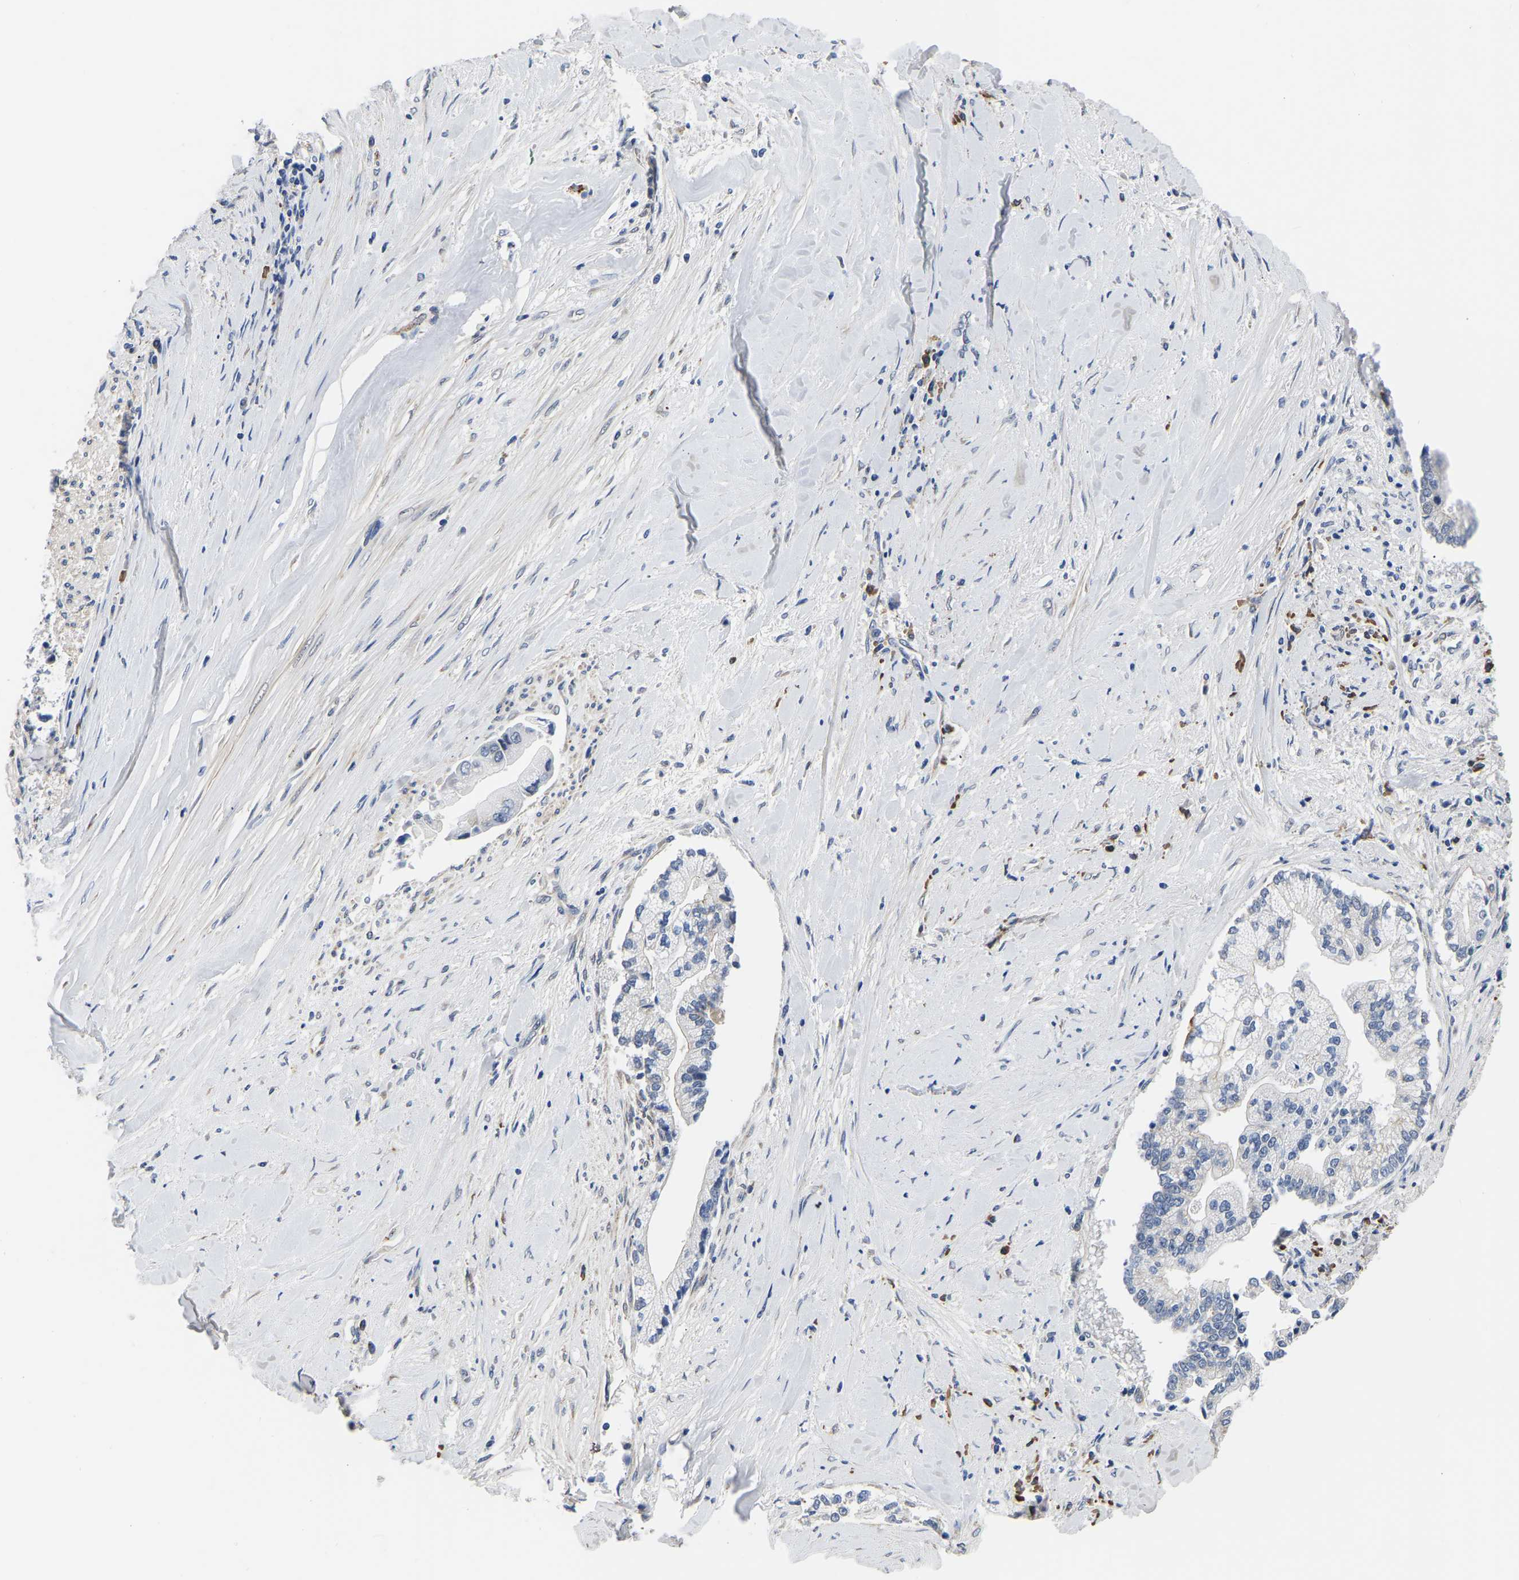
{"staining": {"intensity": "negative", "quantity": "none", "location": "none"}, "tissue": "liver cancer", "cell_type": "Tumor cells", "image_type": "cancer", "snomed": [{"axis": "morphology", "description": "Cholangiocarcinoma"}, {"axis": "topography", "description": "Liver"}], "caption": "Immunohistochemical staining of liver cholangiocarcinoma displays no significant positivity in tumor cells.", "gene": "PDLIM7", "patient": {"sex": "male", "age": 50}}